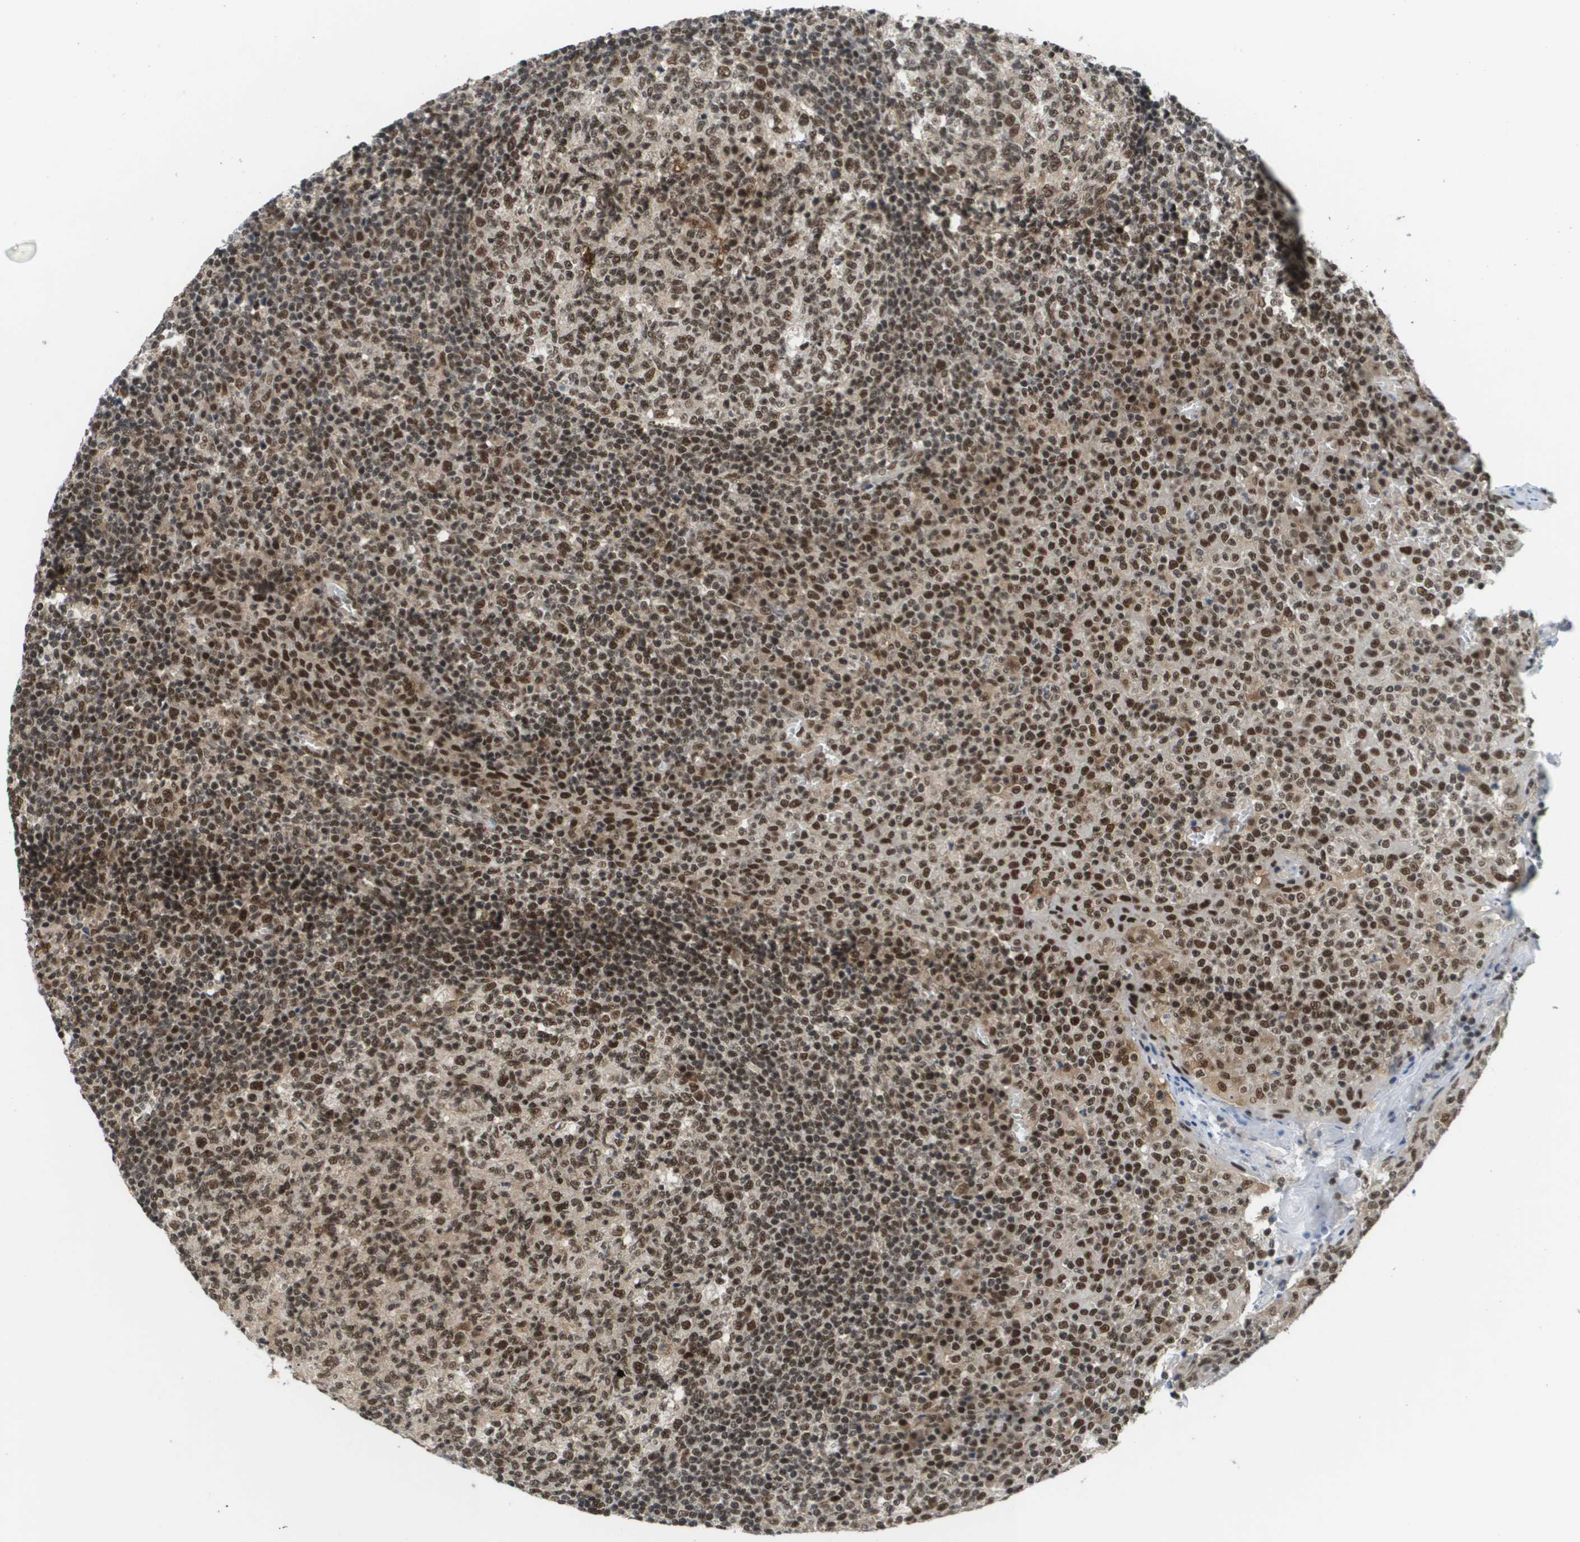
{"staining": {"intensity": "moderate", "quantity": ">75%", "location": "nuclear"}, "tissue": "tonsil", "cell_type": "Germinal center cells", "image_type": "normal", "snomed": [{"axis": "morphology", "description": "Normal tissue, NOS"}, {"axis": "topography", "description": "Tonsil"}], "caption": "Brown immunohistochemical staining in benign human tonsil shows moderate nuclear expression in about >75% of germinal center cells. (DAB (3,3'-diaminobenzidine) = brown stain, brightfield microscopy at high magnification).", "gene": "PRCC", "patient": {"sex": "female", "age": 19}}